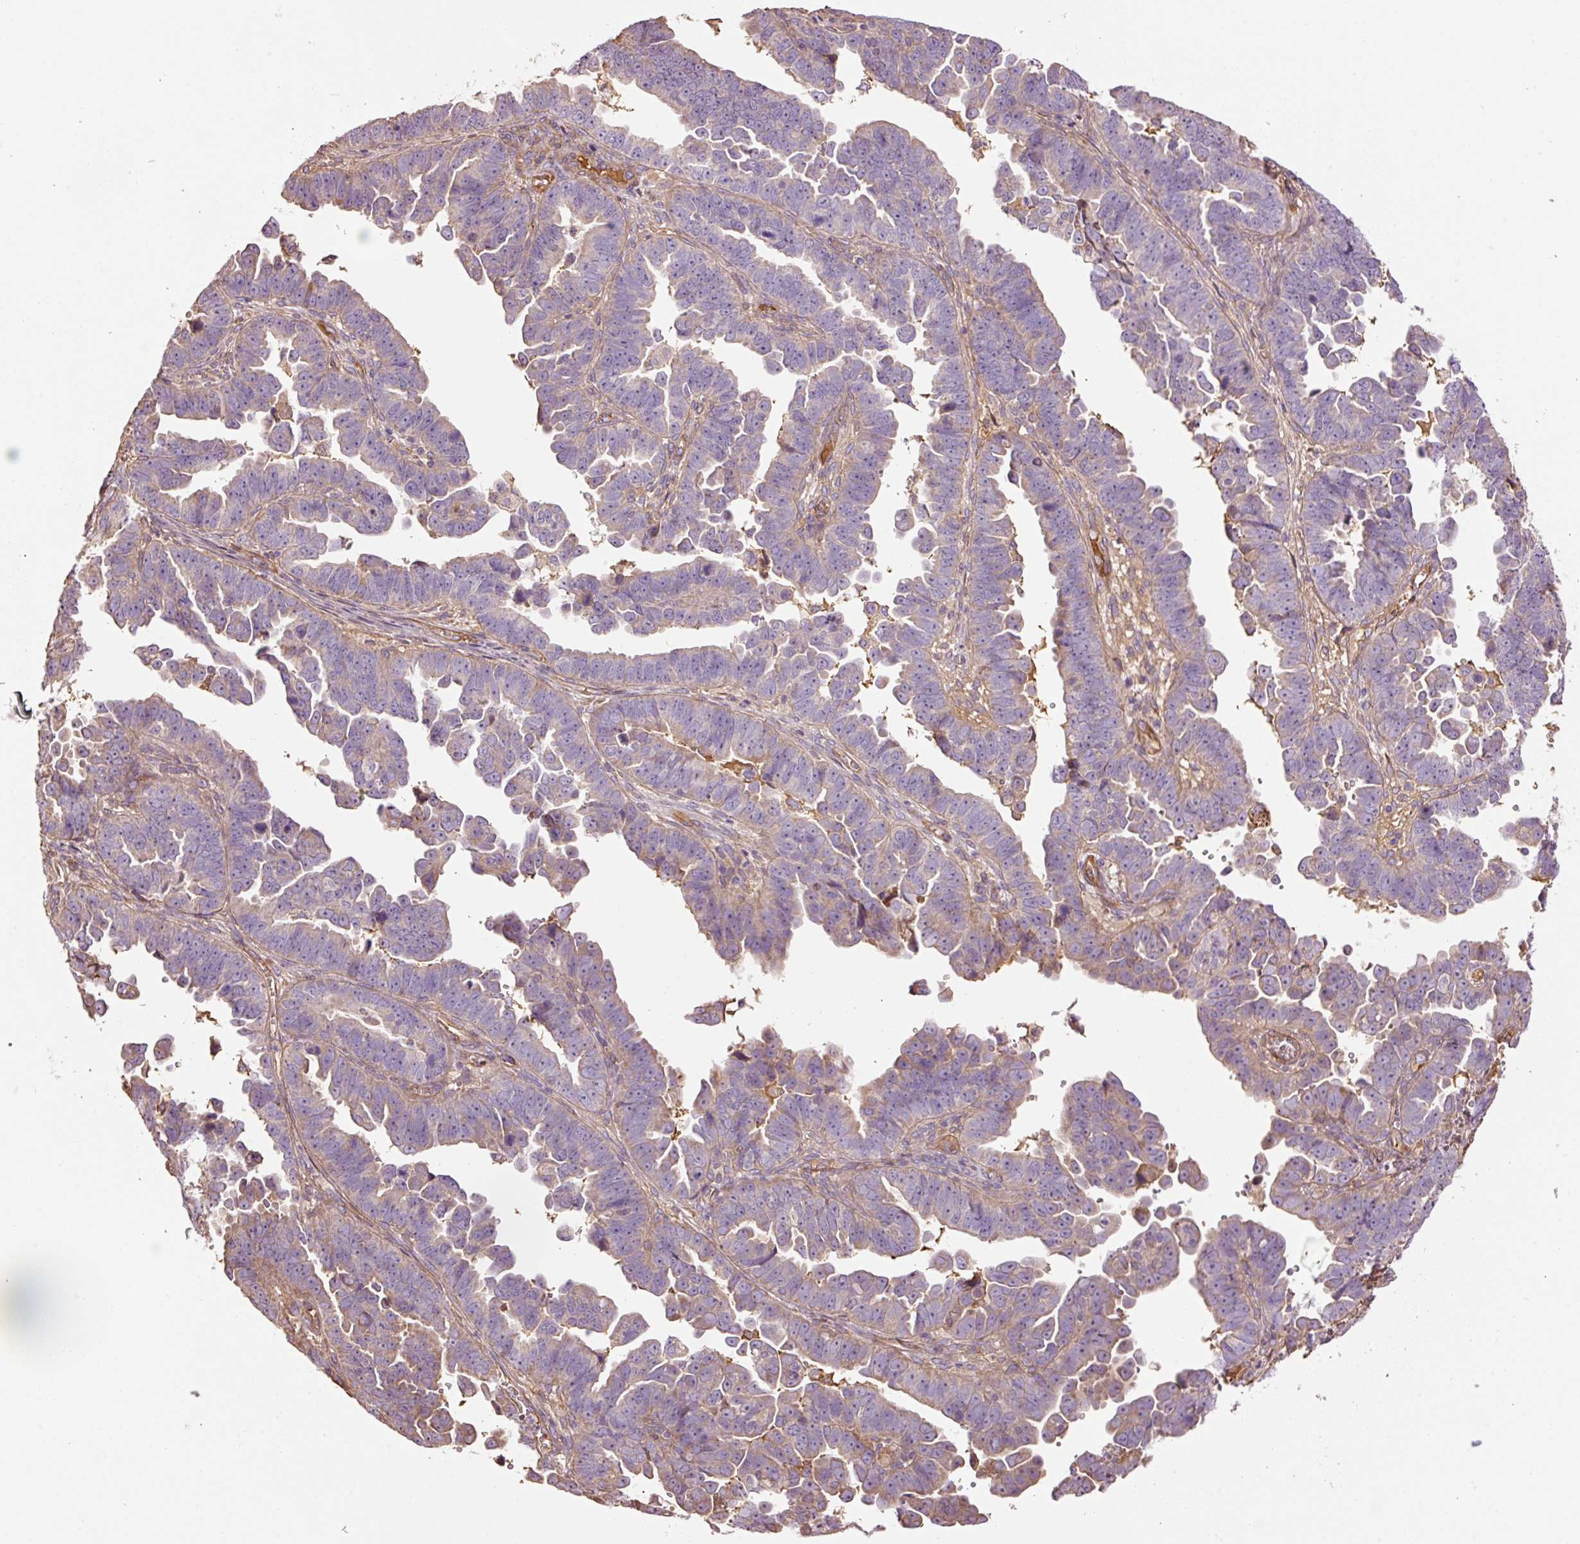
{"staining": {"intensity": "negative", "quantity": "none", "location": "none"}, "tissue": "endometrial cancer", "cell_type": "Tumor cells", "image_type": "cancer", "snomed": [{"axis": "morphology", "description": "Adenocarcinoma, NOS"}, {"axis": "topography", "description": "Endometrium"}], "caption": "The histopathology image exhibits no staining of tumor cells in endometrial cancer.", "gene": "NID2", "patient": {"sex": "female", "age": 75}}